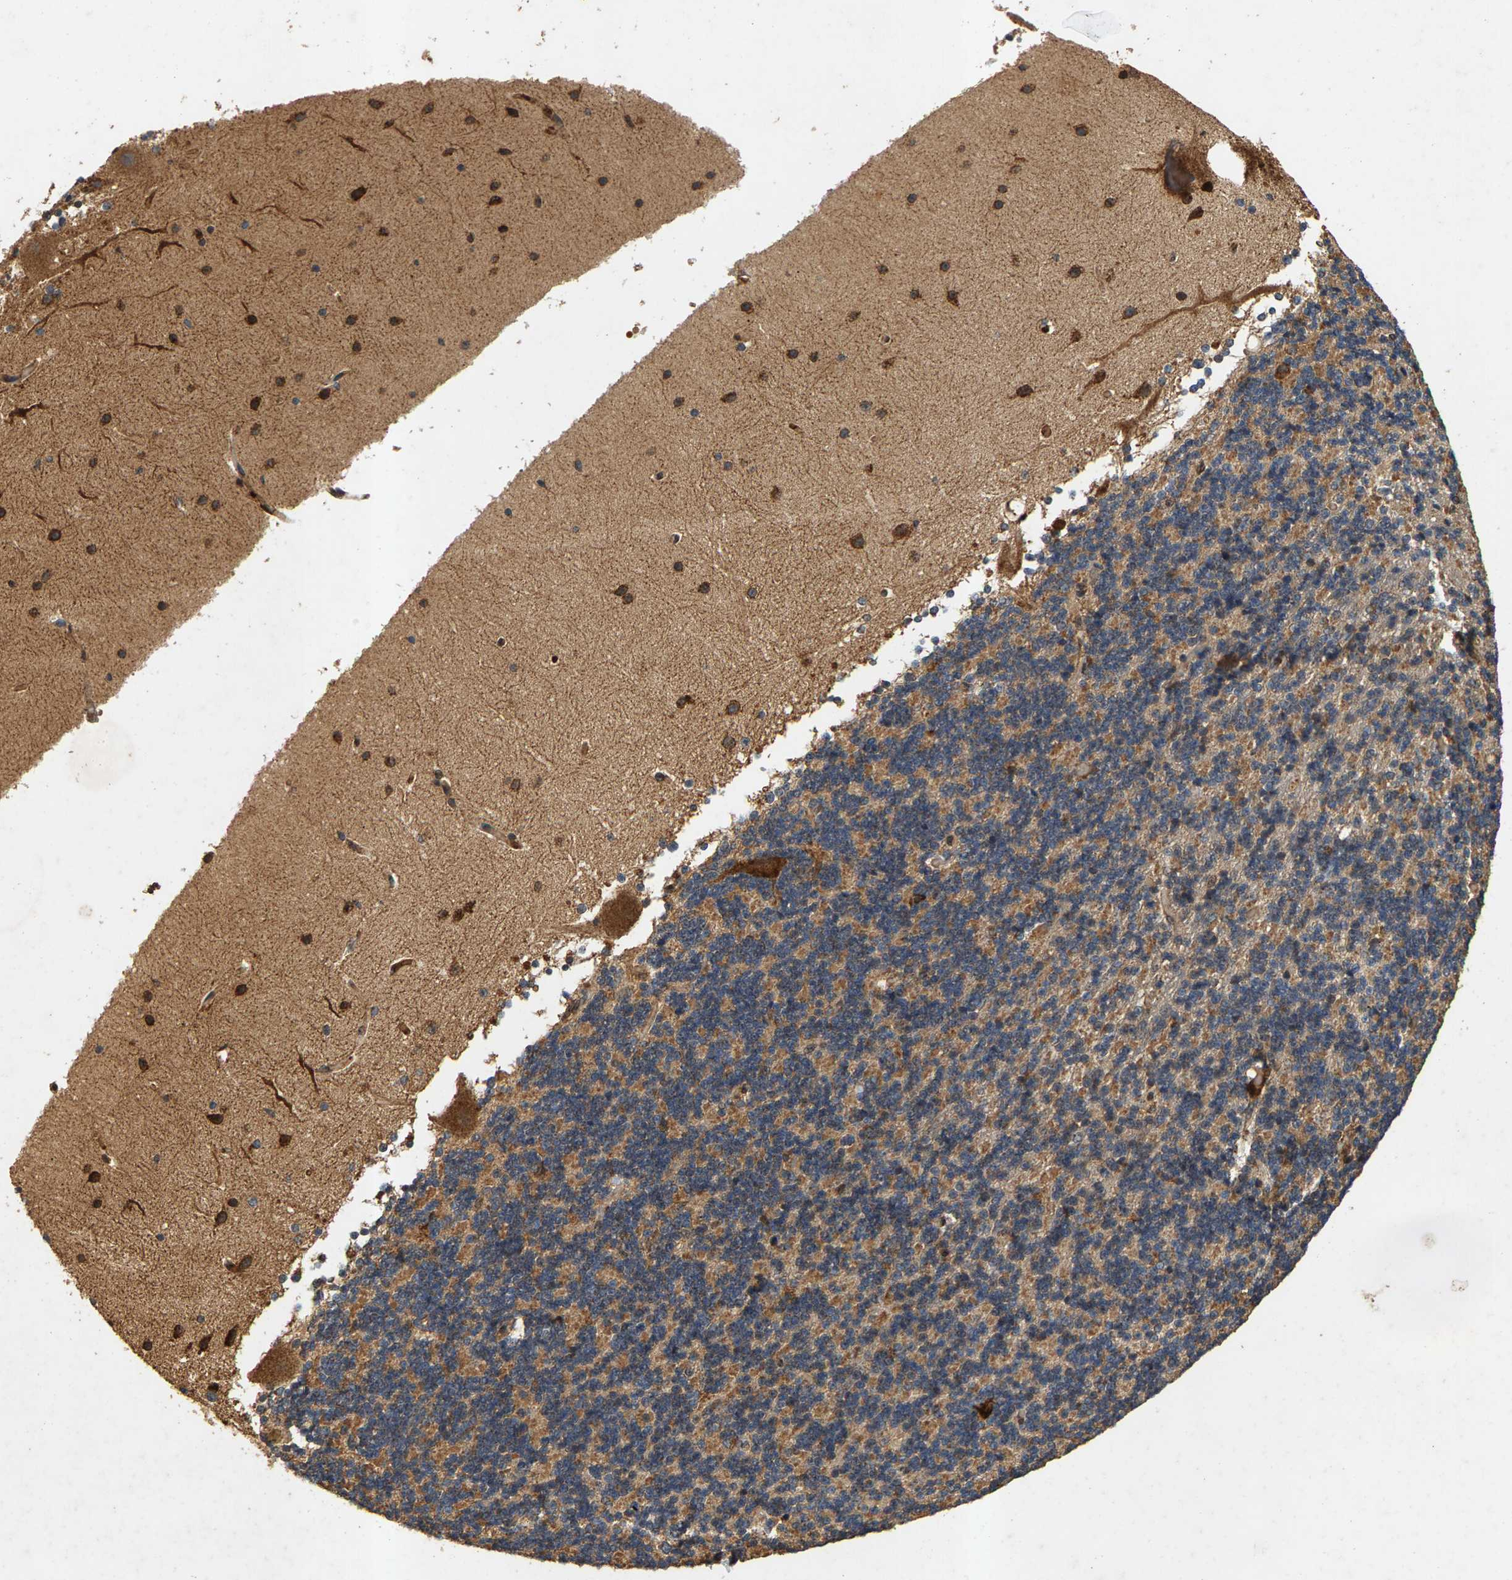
{"staining": {"intensity": "moderate", "quantity": ">75%", "location": "cytoplasmic/membranous"}, "tissue": "cerebellum", "cell_type": "Cells in granular layer", "image_type": "normal", "snomed": [{"axis": "morphology", "description": "Normal tissue, NOS"}, {"axis": "topography", "description": "Cerebellum"}], "caption": "Immunohistochemical staining of benign human cerebellum displays >75% levels of moderate cytoplasmic/membranous protein positivity in about >75% of cells in granular layer.", "gene": "CIDEC", "patient": {"sex": "female", "age": 19}}